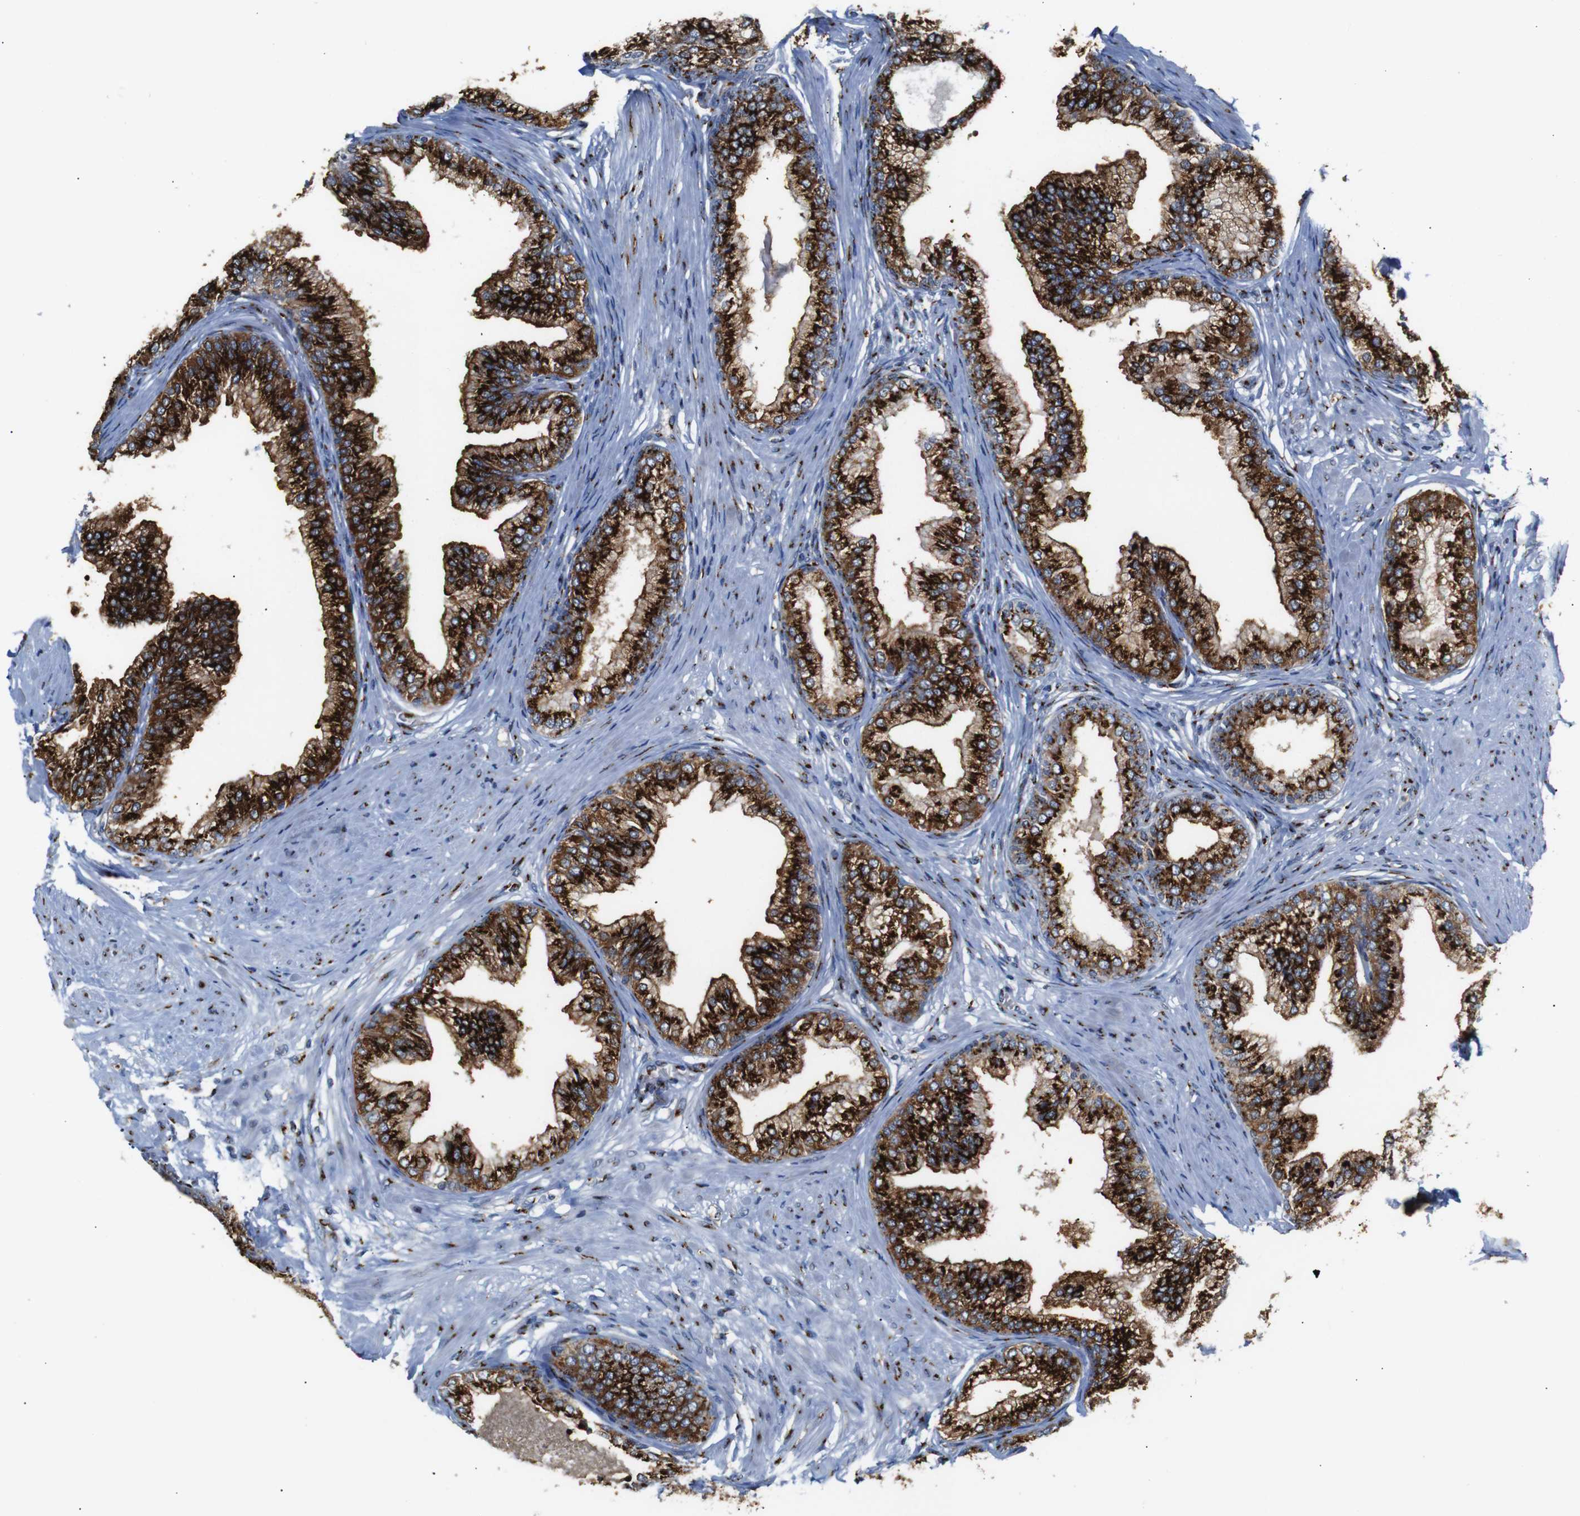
{"staining": {"intensity": "strong", "quantity": ">75%", "location": "cytoplasmic/membranous"}, "tissue": "prostate", "cell_type": "Glandular cells", "image_type": "normal", "snomed": [{"axis": "morphology", "description": "Normal tissue, NOS"}, {"axis": "morphology", "description": "Urothelial carcinoma, Low grade"}, {"axis": "topography", "description": "Urinary bladder"}, {"axis": "topography", "description": "Prostate"}], "caption": "Strong cytoplasmic/membranous protein positivity is appreciated in about >75% of glandular cells in prostate.", "gene": "TGOLN2", "patient": {"sex": "male", "age": 60}}